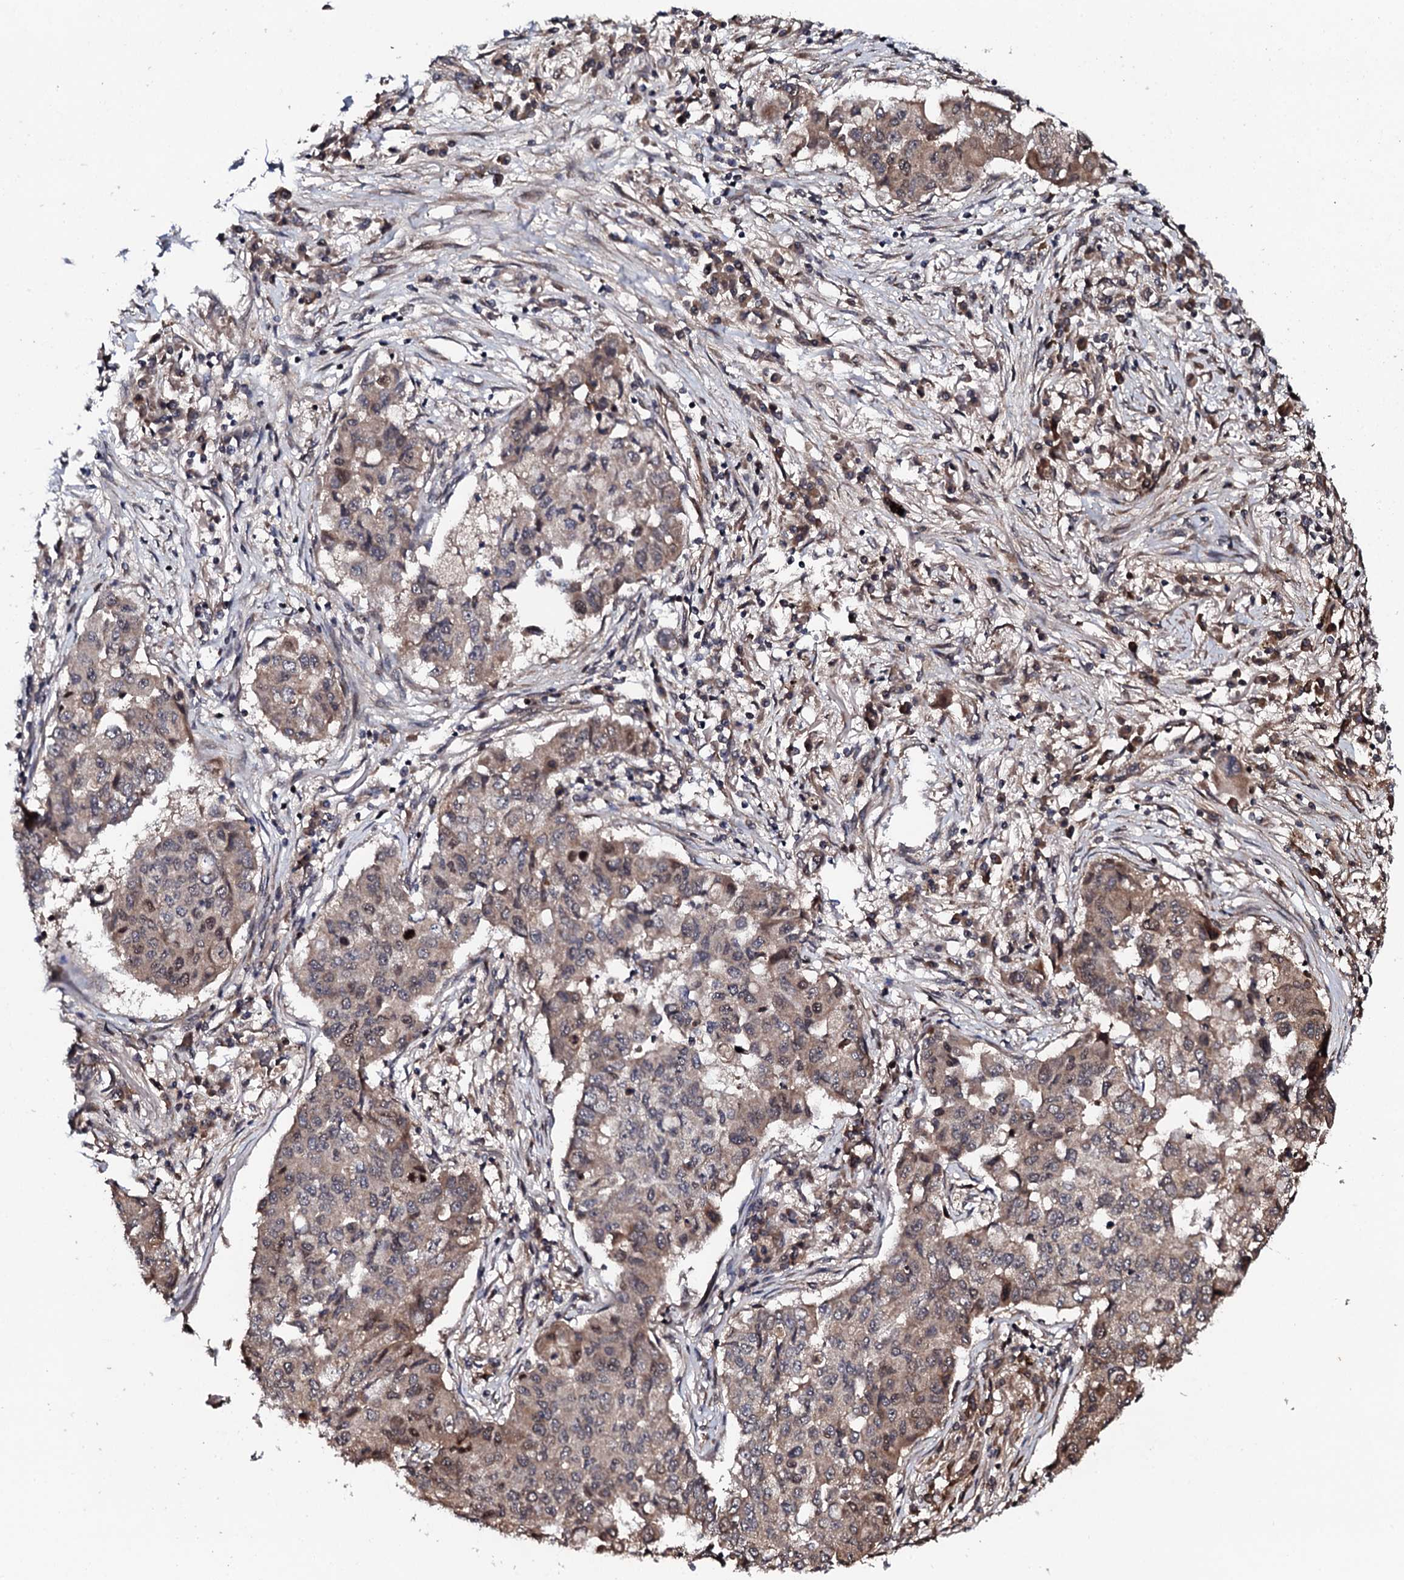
{"staining": {"intensity": "weak", "quantity": "25%-75%", "location": "cytoplasmic/membranous"}, "tissue": "lung cancer", "cell_type": "Tumor cells", "image_type": "cancer", "snomed": [{"axis": "morphology", "description": "Squamous cell carcinoma, NOS"}, {"axis": "topography", "description": "Lung"}], "caption": "Lung cancer stained with DAB (3,3'-diaminobenzidine) immunohistochemistry (IHC) exhibits low levels of weak cytoplasmic/membranous expression in about 25%-75% of tumor cells.", "gene": "FAM111A", "patient": {"sex": "male", "age": 74}}